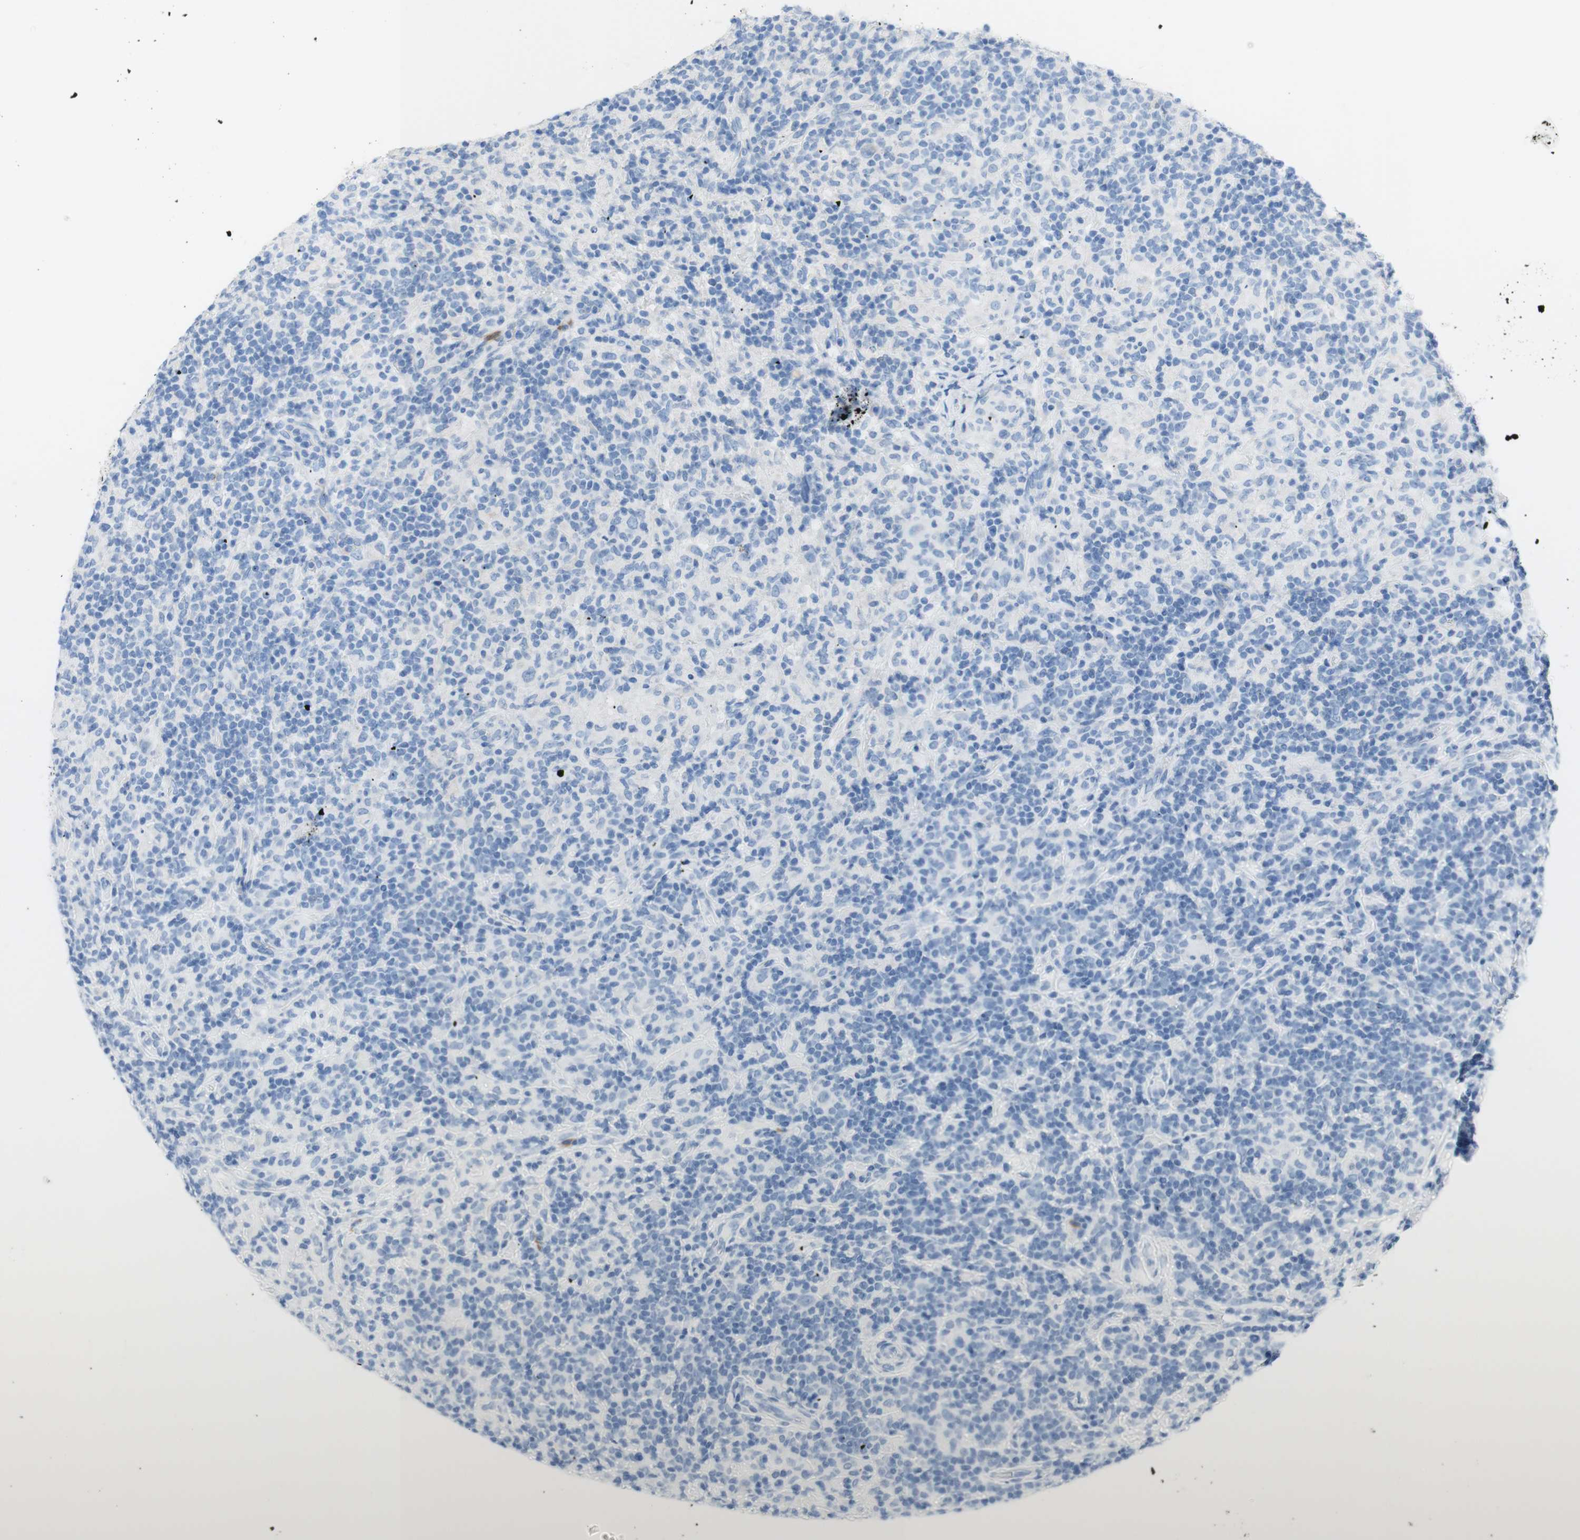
{"staining": {"intensity": "negative", "quantity": "none", "location": "none"}, "tissue": "lymphoma", "cell_type": "Tumor cells", "image_type": "cancer", "snomed": [{"axis": "morphology", "description": "Hodgkin's disease, NOS"}, {"axis": "topography", "description": "Lymph node"}], "caption": "The micrograph reveals no staining of tumor cells in lymphoma.", "gene": "CEACAM1", "patient": {"sex": "male", "age": 70}}